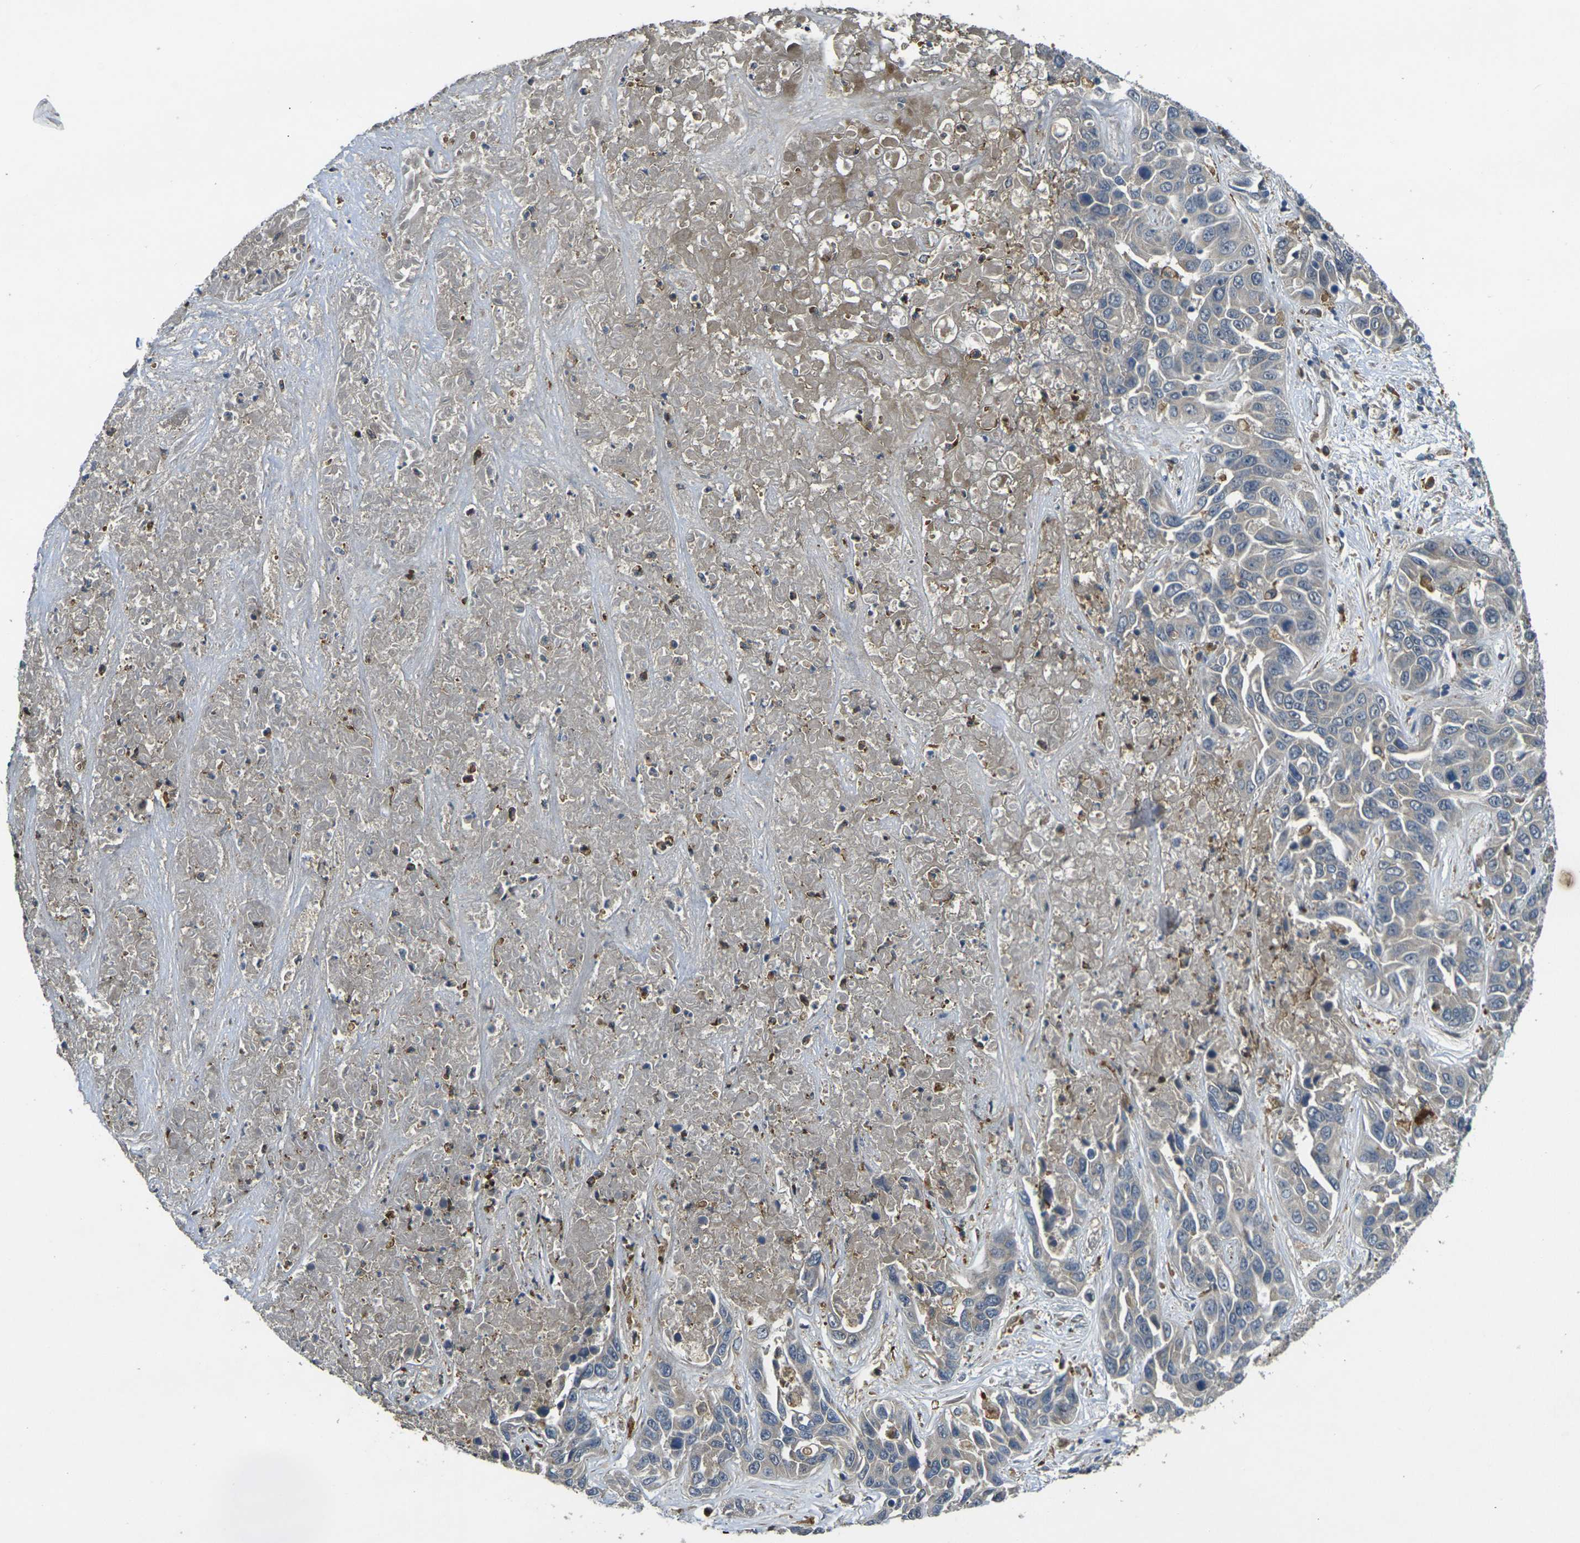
{"staining": {"intensity": "negative", "quantity": "none", "location": "none"}, "tissue": "liver cancer", "cell_type": "Tumor cells", "image_type": "cancer", "snomed": [{"axis": "morphology", "description": "Cholangiocarcinoma"}, {"axis": "topography", "description": "Liver"}], "caption": "Human liver cancer stained for a protein using immunohistochemistry reveals no staining in tumor cells.", "gene": "PIGL", "patient": {"sex": "female", "age": 52}}